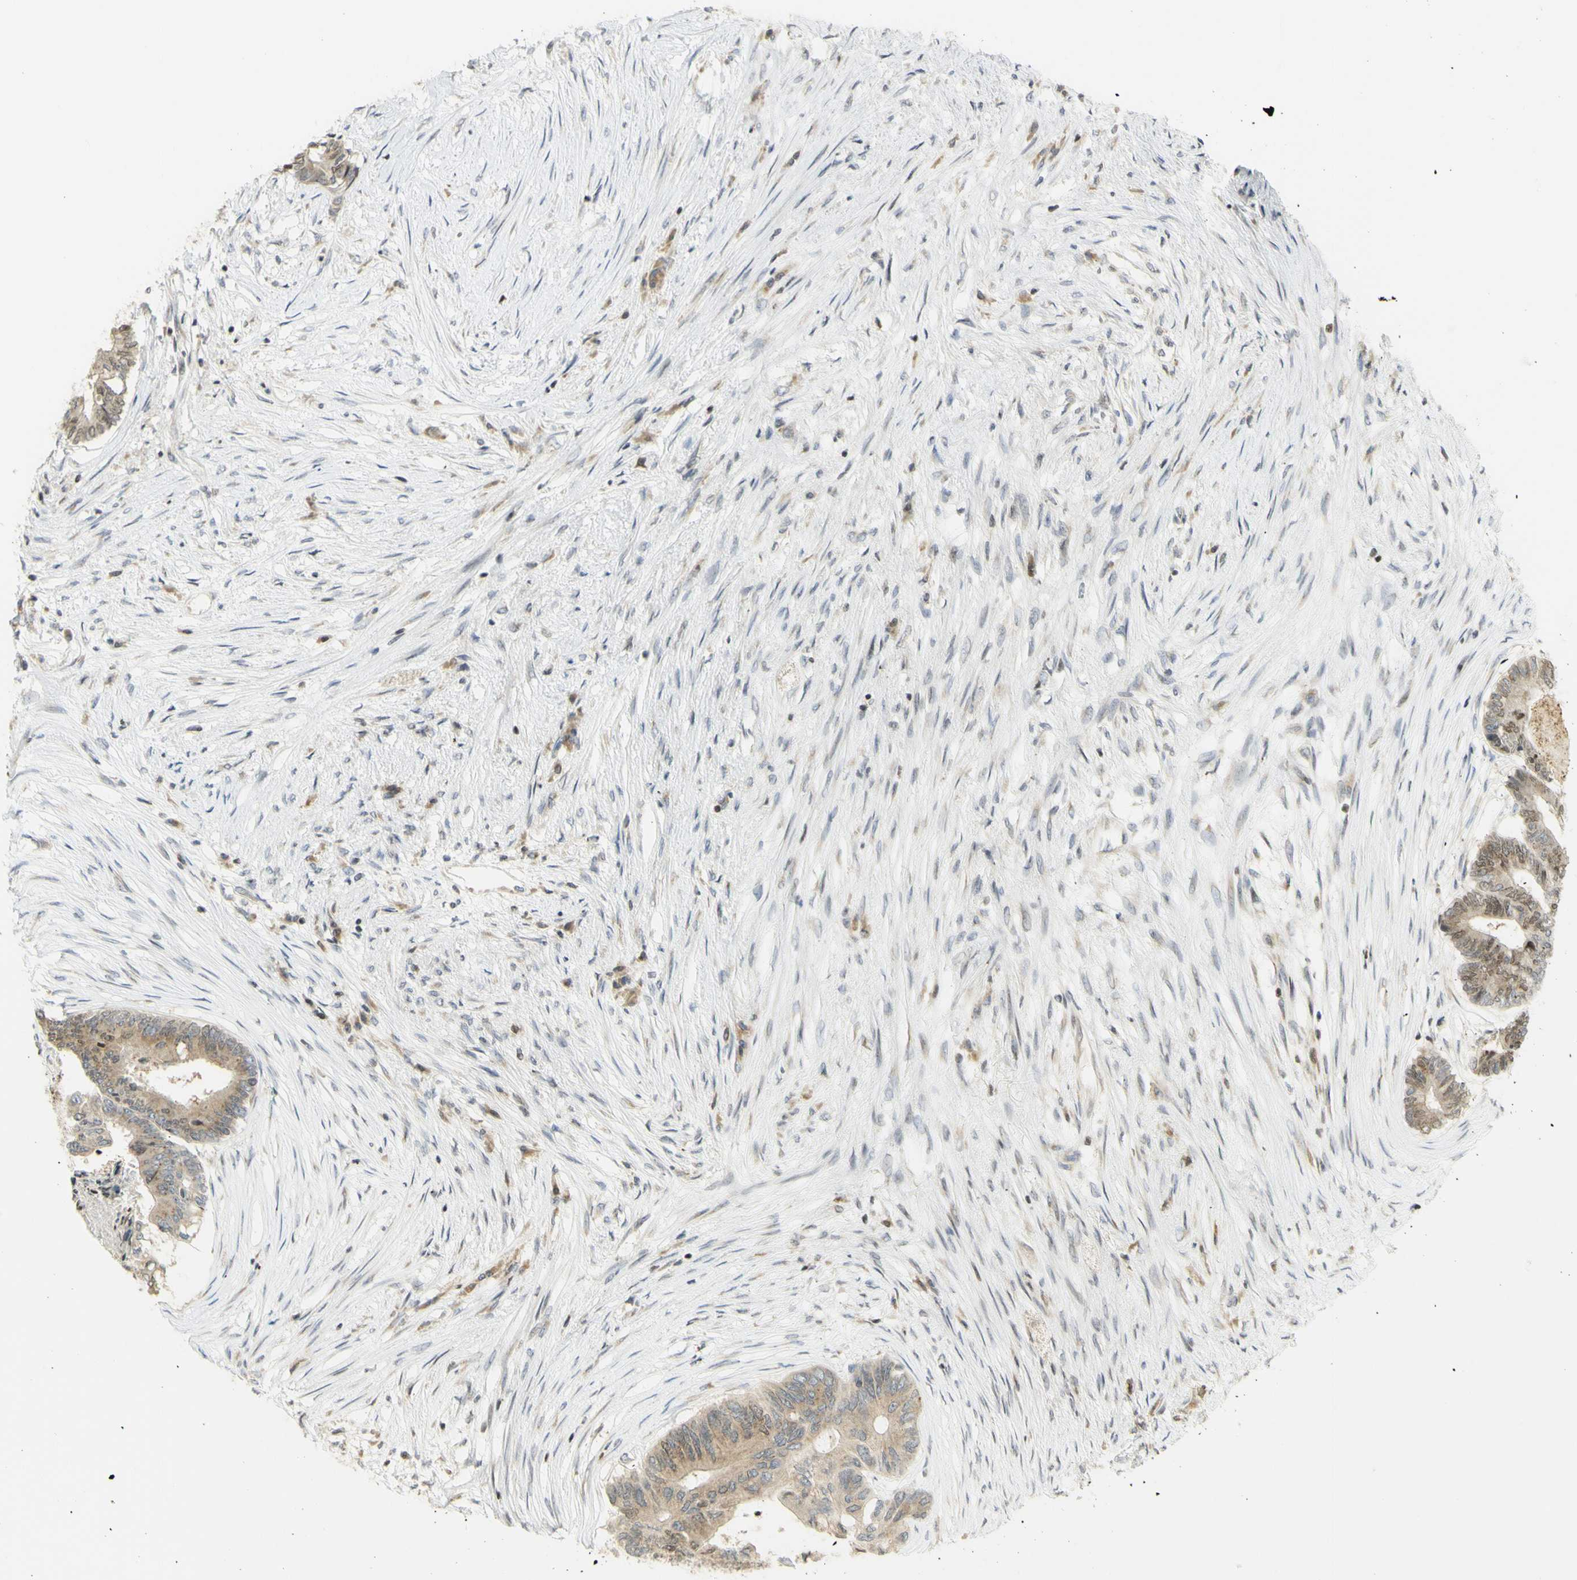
{"staining": {"intensity": "moderate", "quantity": ">75%", "location": "cytoplasmic/membranous,nuclear"}, "tissue": "colorectal cancer", "cell_type": "Tumor cells", "image_type": "cancer", "snomed": [{"axis": "morphology", "description": "Adenocarcinoma, NOS"}, {"axis": "topography", "description": "Rectum"}], "caption": "IHC of adenocarcinoma (colorectal) demonstrates medium levels of moderate cytoplasmic/membranous and nuclear staining in approximately >75% of tumor cells. (DAB IHC with brightfield microscopy, high magnification).", "gene": "KIF11", "patient": {"sex": "male", "age": 63}}